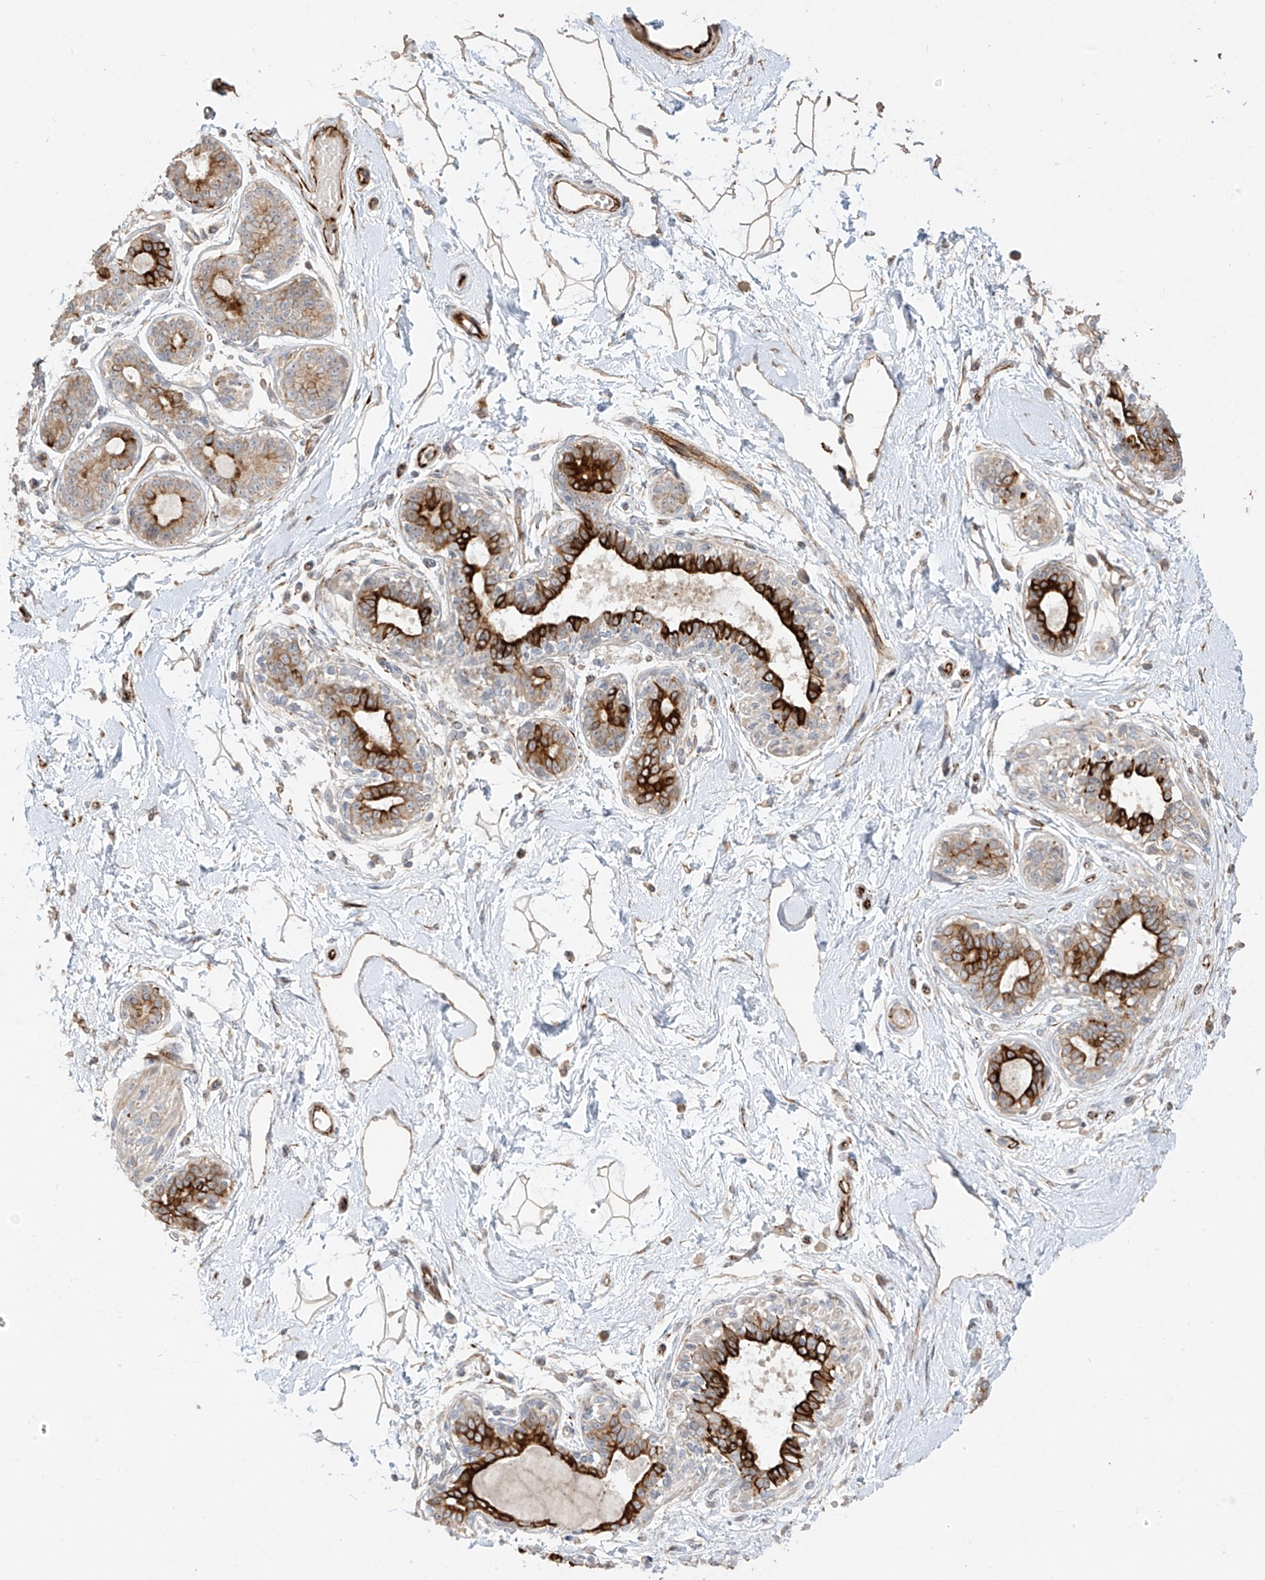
{"staining": {"intensity": "weak", "quantity": ">75%", "location": "cytoplasmic/membranous"}, "tissue": "breast", "cell_type": "Adipocytes", "image_type": "normal", "snomed": [{"axis": "morphology", "description": "Normal tissue, NOS"}, {"axis": "topography", "description": "Breast"}], "caption": "Adipocytes demonstrate low levels of weak cytoplasmic/membranous expression in approximately >75% of cells in benign human breast.", "gene": "DCDC2", "patient": {"sex": "female", "age": 45}}